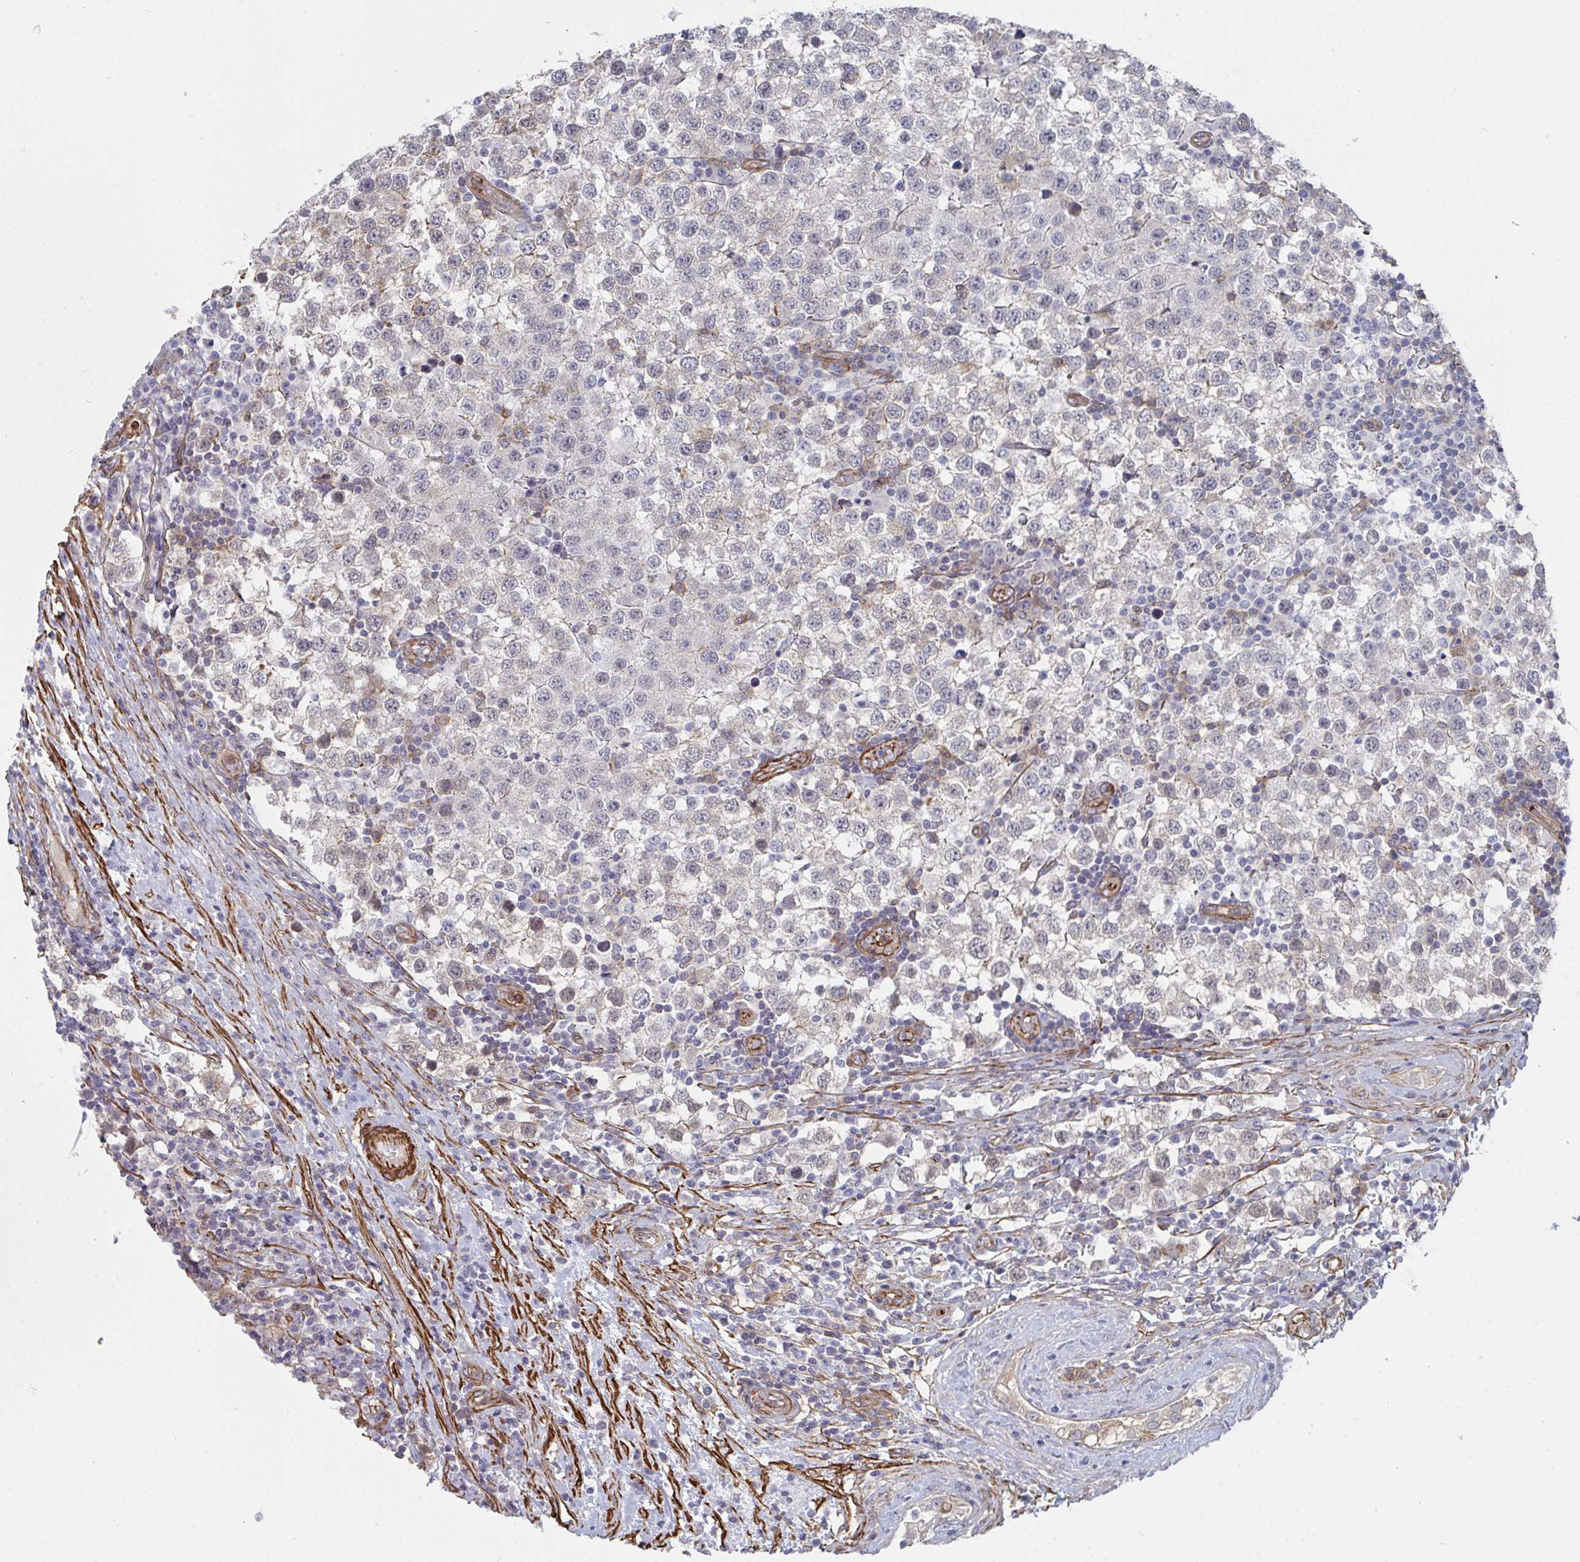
{"staining": {"intensity": "moderate", "quantity": "<25%", "location": "cytoplasmic/membranous"}, "tissue": "testis cancer", "cell_type": "Tumor cells", "image_type": "cancer", "snomed": [{"axis": "morphology", "description": "Seminoma, NOS"}, {"axis": "topography", "description": "Testis"}], "caption": "Brown immunohistochemical staining in human testis cancer (seminoma) displays moderate cytoplasmic/membranous expression in about <25% of tumor cells.", "gene": "NEURL4", "patient": {"sex": "male", "age": 34}}